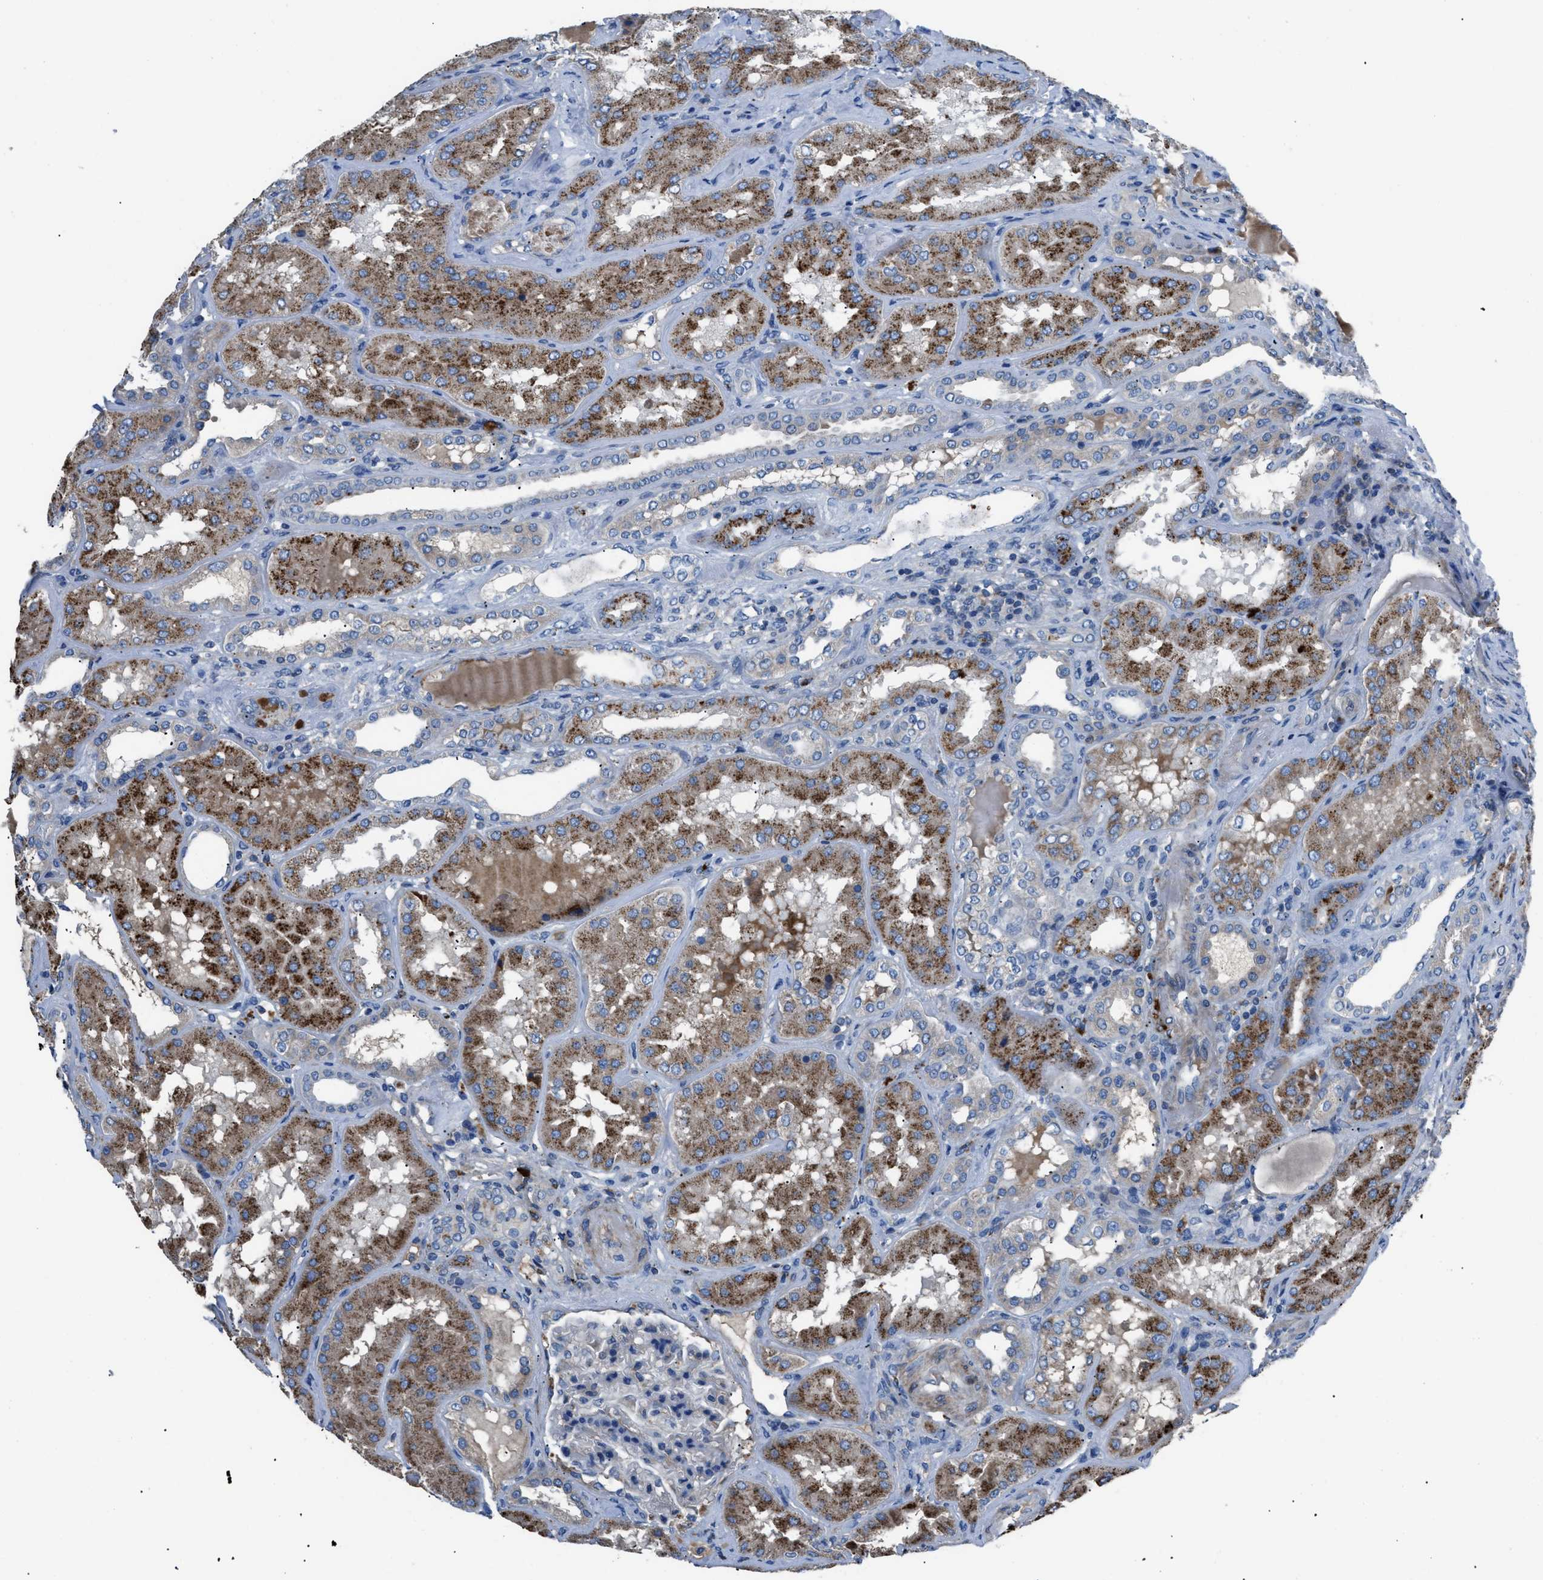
{"staining": {"intensity": "negative", "quantity": "none", "location": "none"}, "tissue": "kidney", "cell_type": "Cells in glomeruli", "image_type": "normal", "snomed": [{"axis": "morphology", "description": "Normal tissue, NOS"}, {"axis": "topography", "description": "Kidney"}], "caption": "High power microscopy image of an IHC histopathology image of normal kidney, revealing no significant staining in cells in glomeruli.", "gene": "SGCZ", "patient": {"sex": "female", "age": 56}}